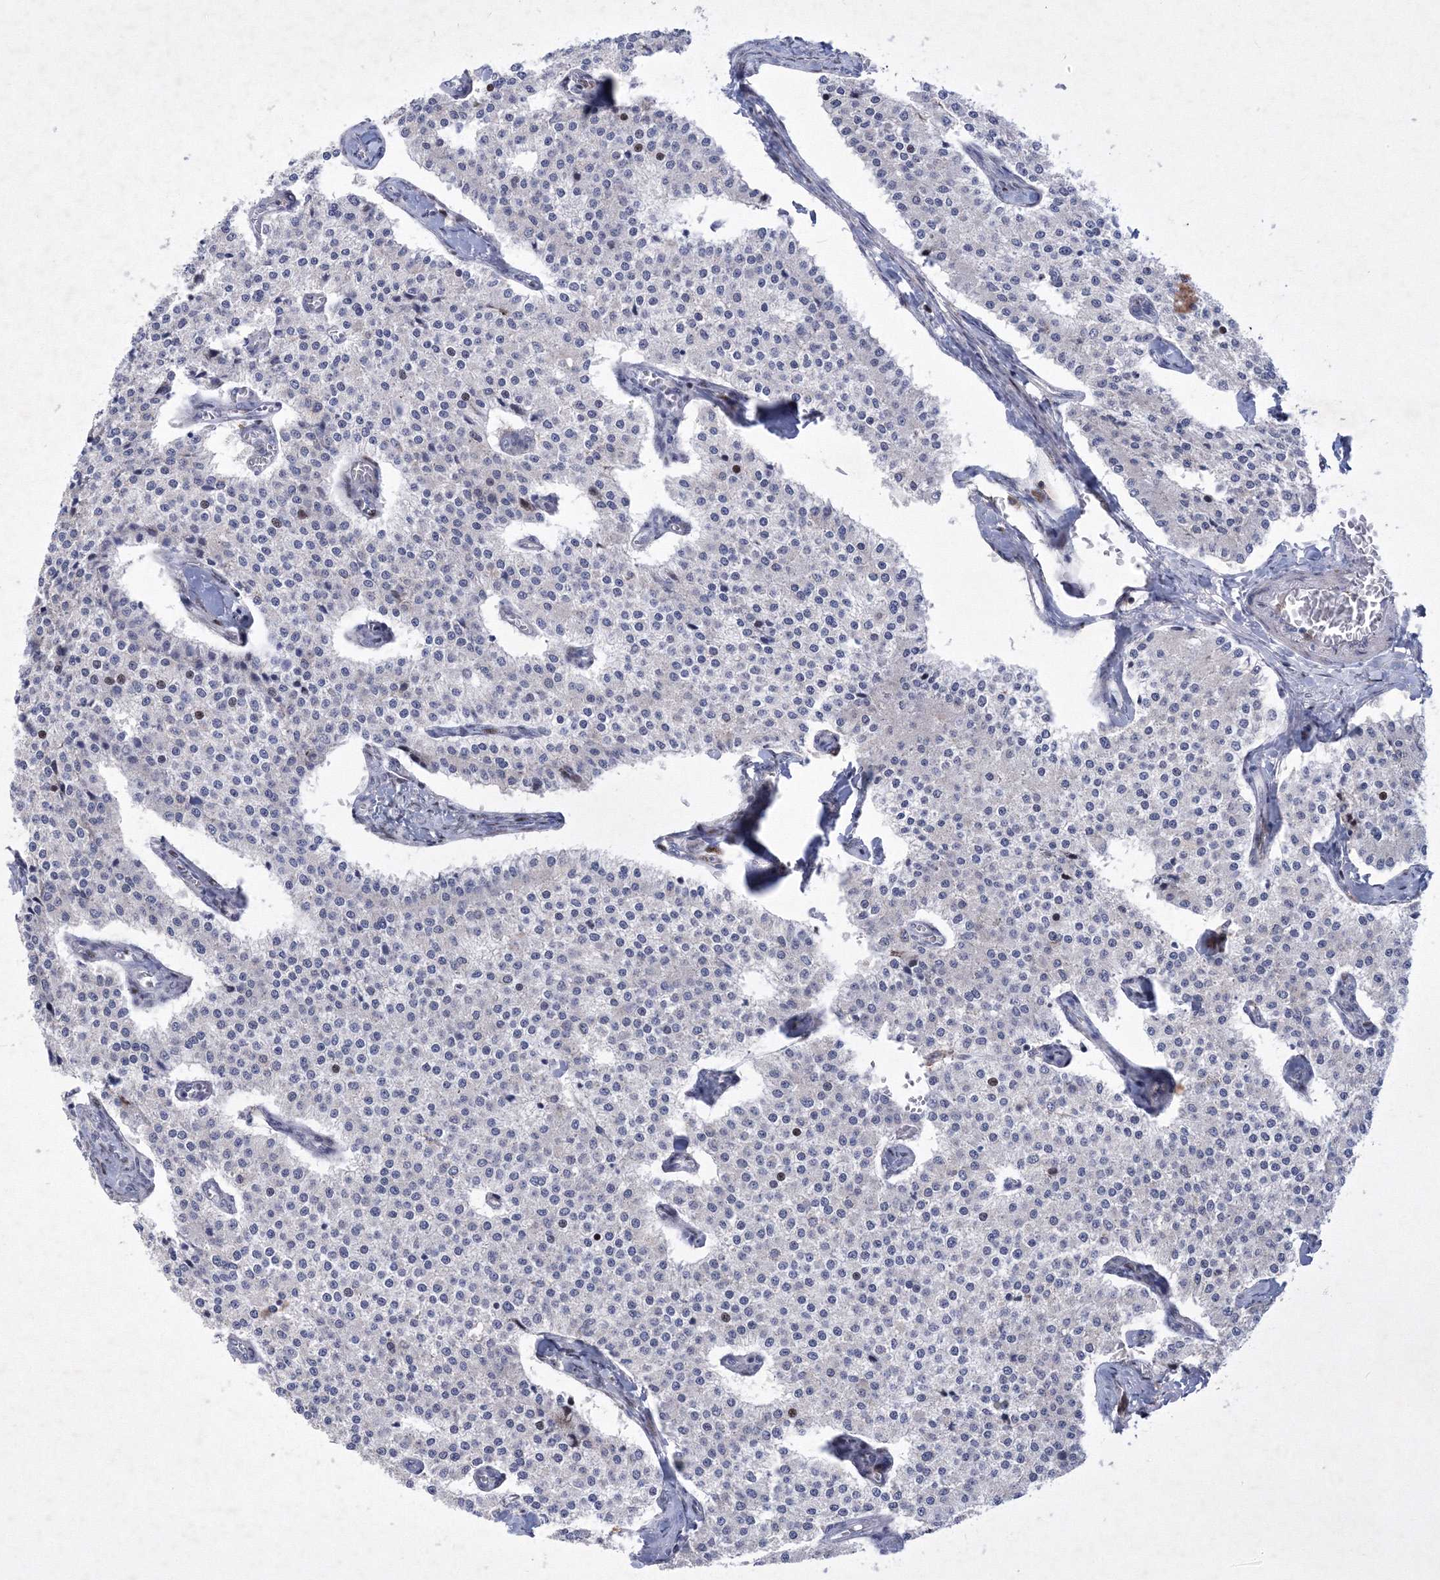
{"staining": {"intensity": "negative", "quantity": "none", "location": "none"}, "tissue": "carcinoid", "cell_type": "Tumor cells", "image_type": "cancer", "snomed": [{"axis": "morphology", "description": "Carcinoid, malignant, NOS"}, {"axis": "topography", "description": "Colon"}], "caption": "Tumor cells are negative for protein expression in human carcinoid.", "gene": "RNPEPL1", "patient": {"sex": "female", "age": 52}}